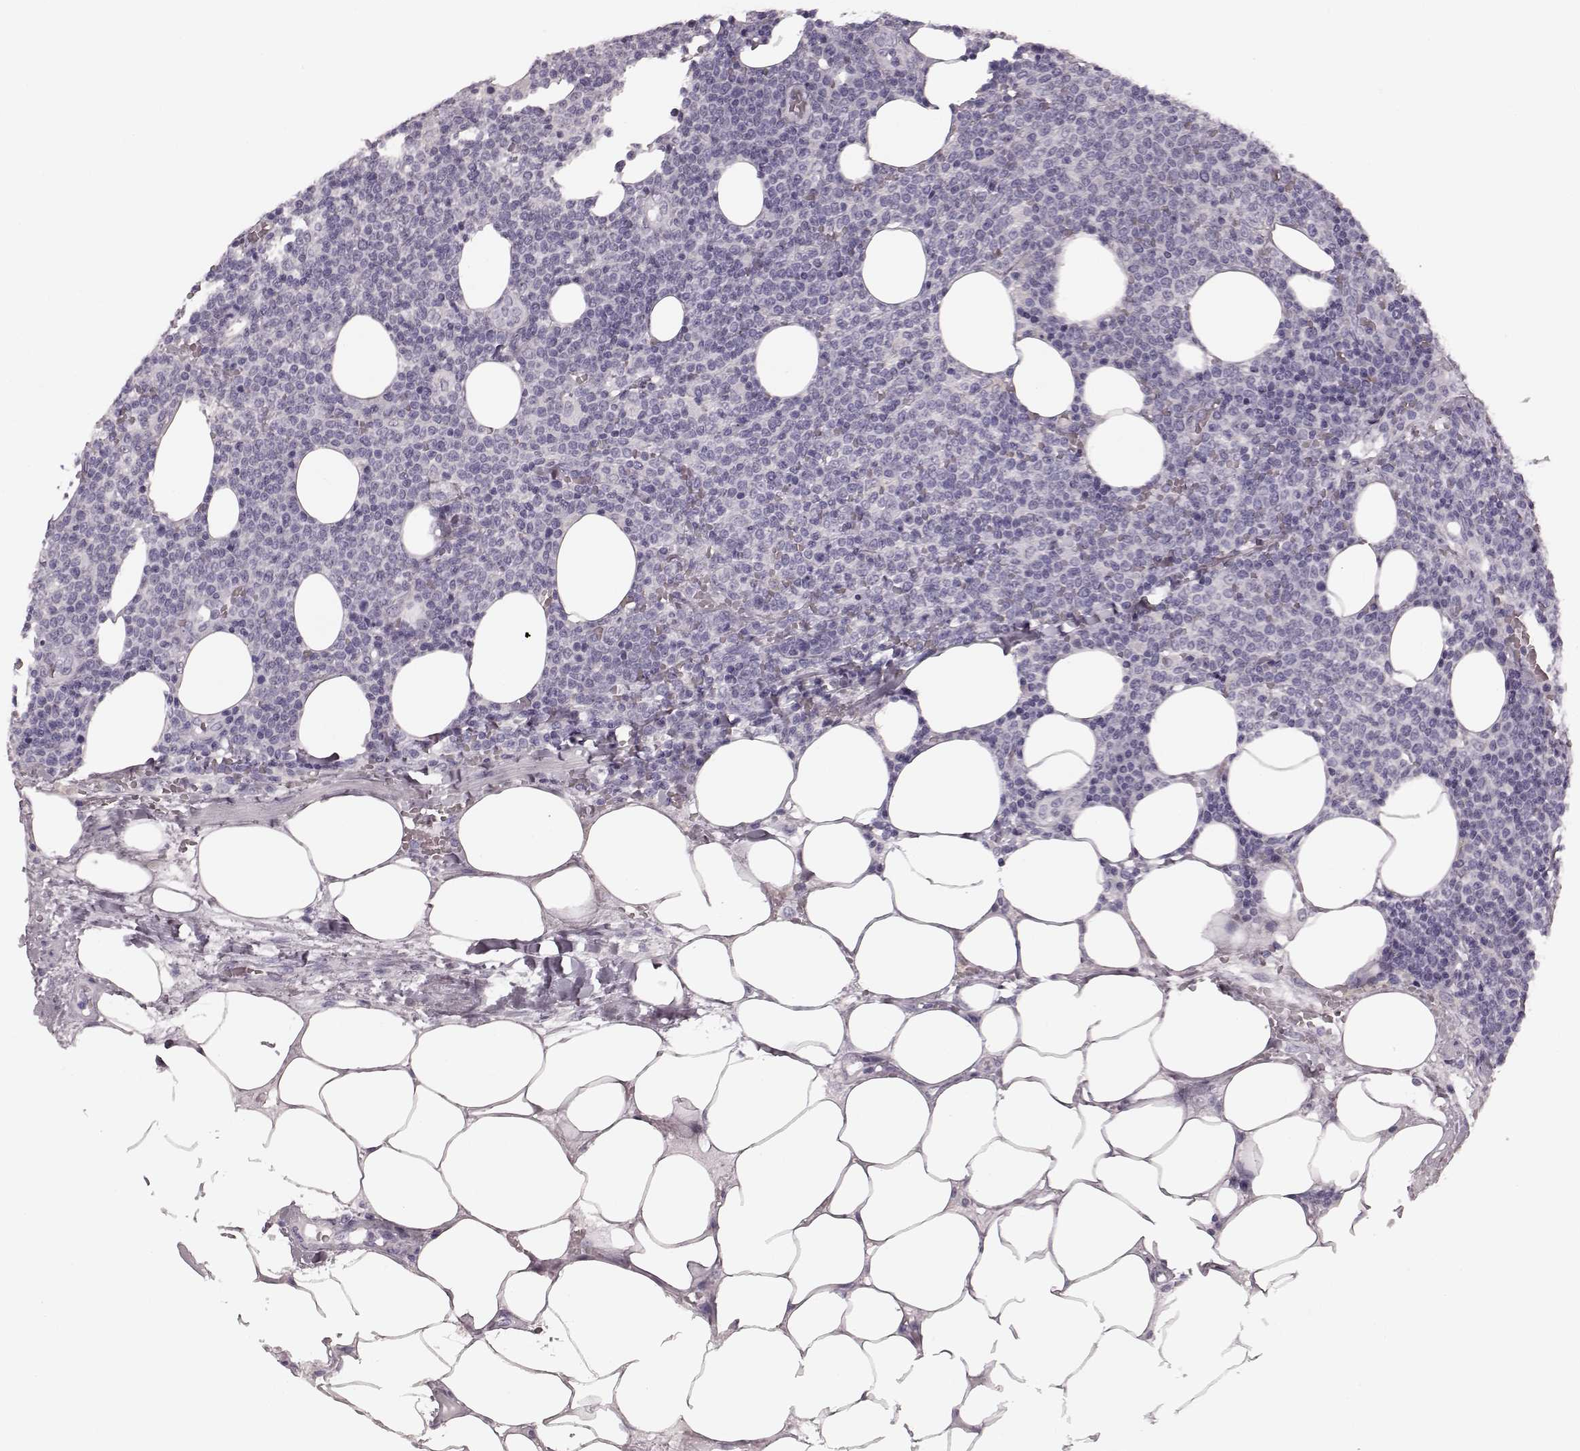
{"staining": {"intensity": "negative", "quantity": "none", "location": "none"}, "tissue": "lymphoma", "cell_type": "Tumor cells", "image_type": "cancer", "snomed": [{"axis": "morphology", "description": "Malignant lymphoma, non-Hodgkin's type, High grade"}, {"axis": "topography", "description": "Lymph node"}], "caption": "Immunohistochemical staining of human high-grade malignant lymphoma, non-Hodgkin's type exhibits no significant staining in tumor cells.", "gene": "TRPM1", "patient": {"sex": "male", "age": 61}}